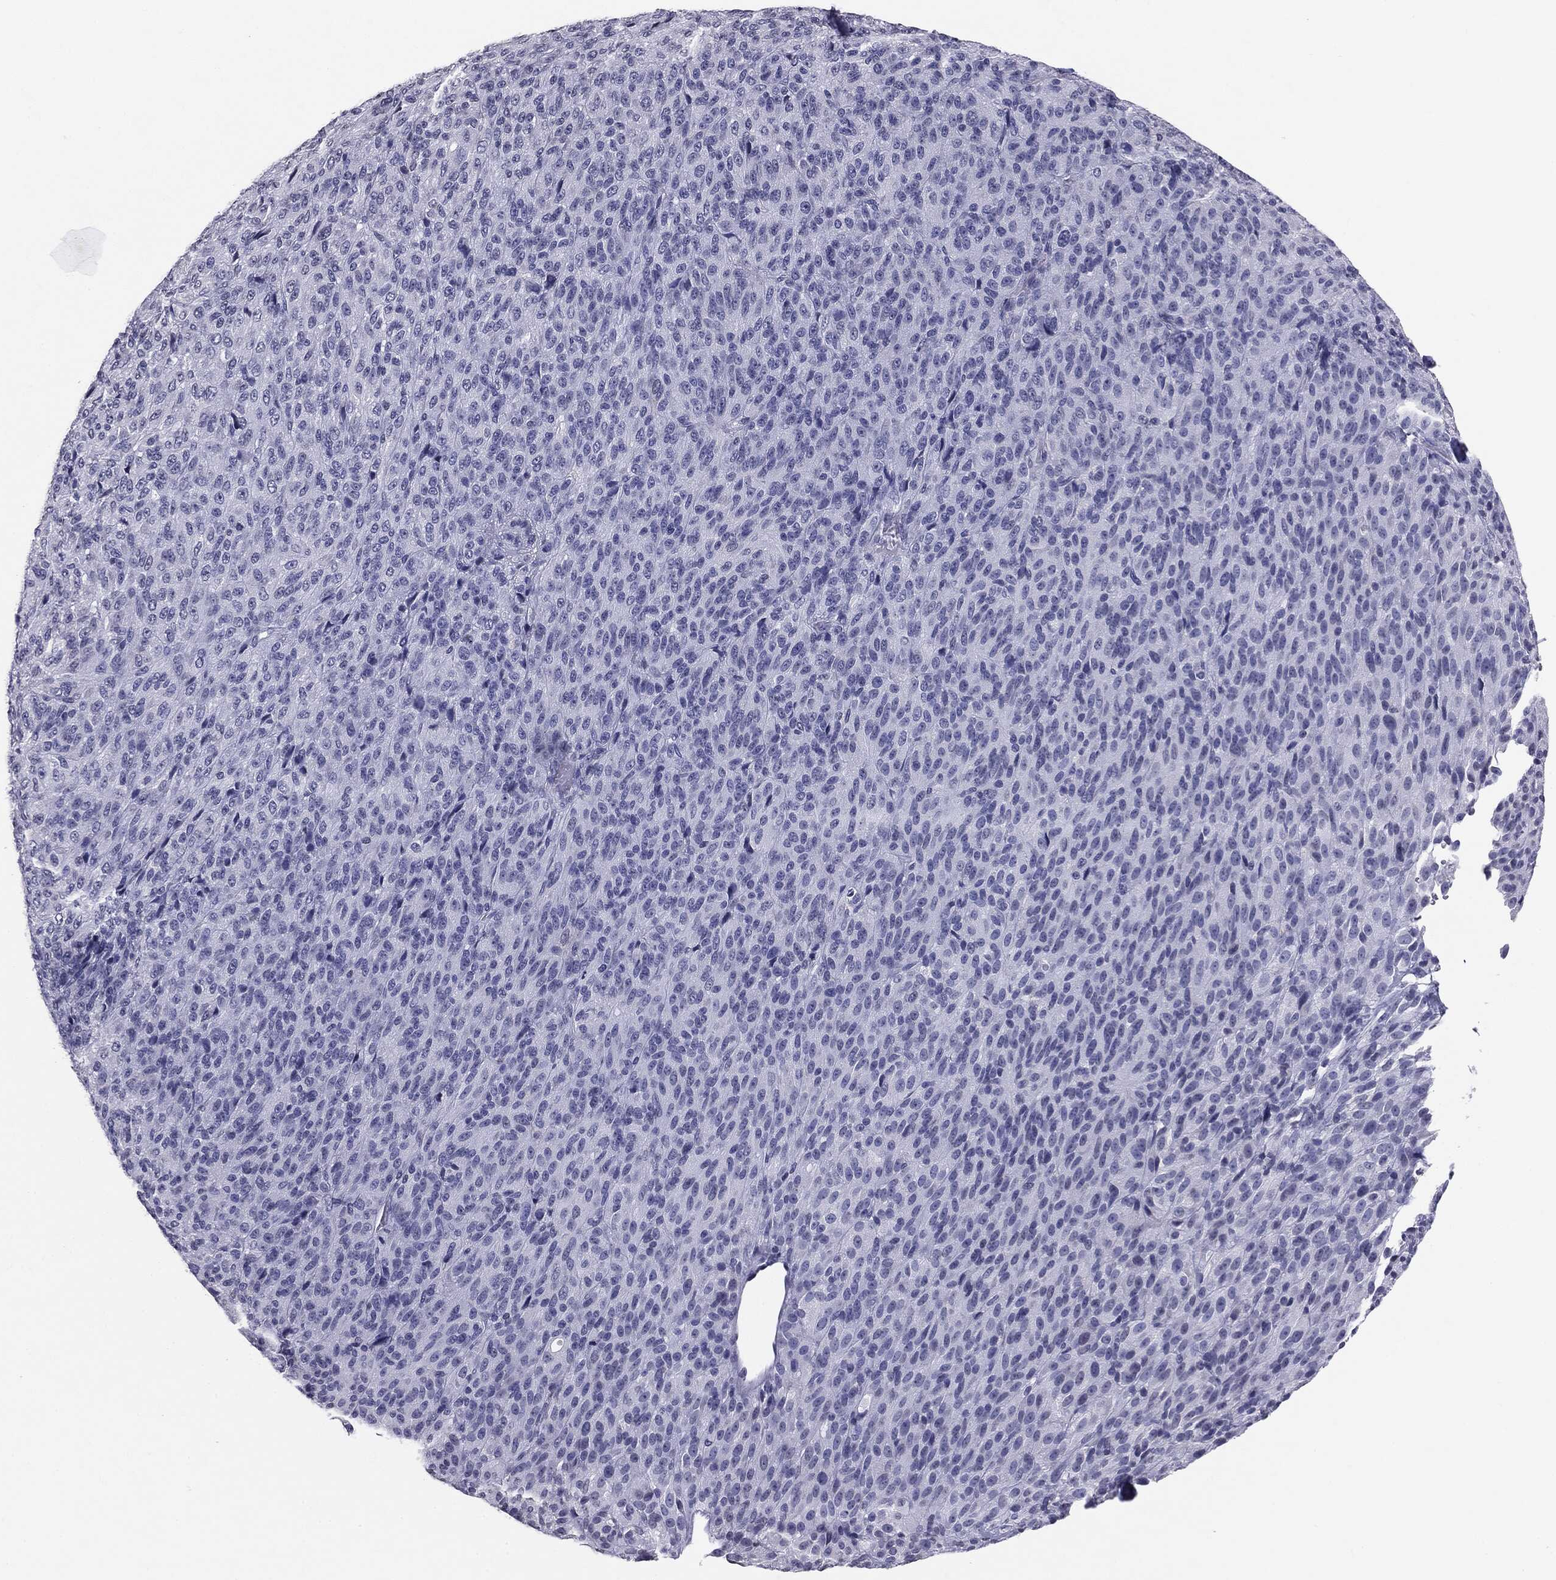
{"staining": {"intensity": "negative", "quantity": "none", "location": "none"}, "tissue": "melanoma", "cell_type": "Tumor cells", "image_type": "cancer", "snomed": [{"axis": "morphology", "description": "Malignant melanoma, Metastatic site"}, {"axis": "topography", "description": "Brain"}], "caption": "High power microscopy micrograph of an IHC photomicrograph of malignant melanoma (metastatic site), revealing no significant staining in tumor cells.", "gene": "SERPINB4", "patient": {"sex": "female", "age": 56}}